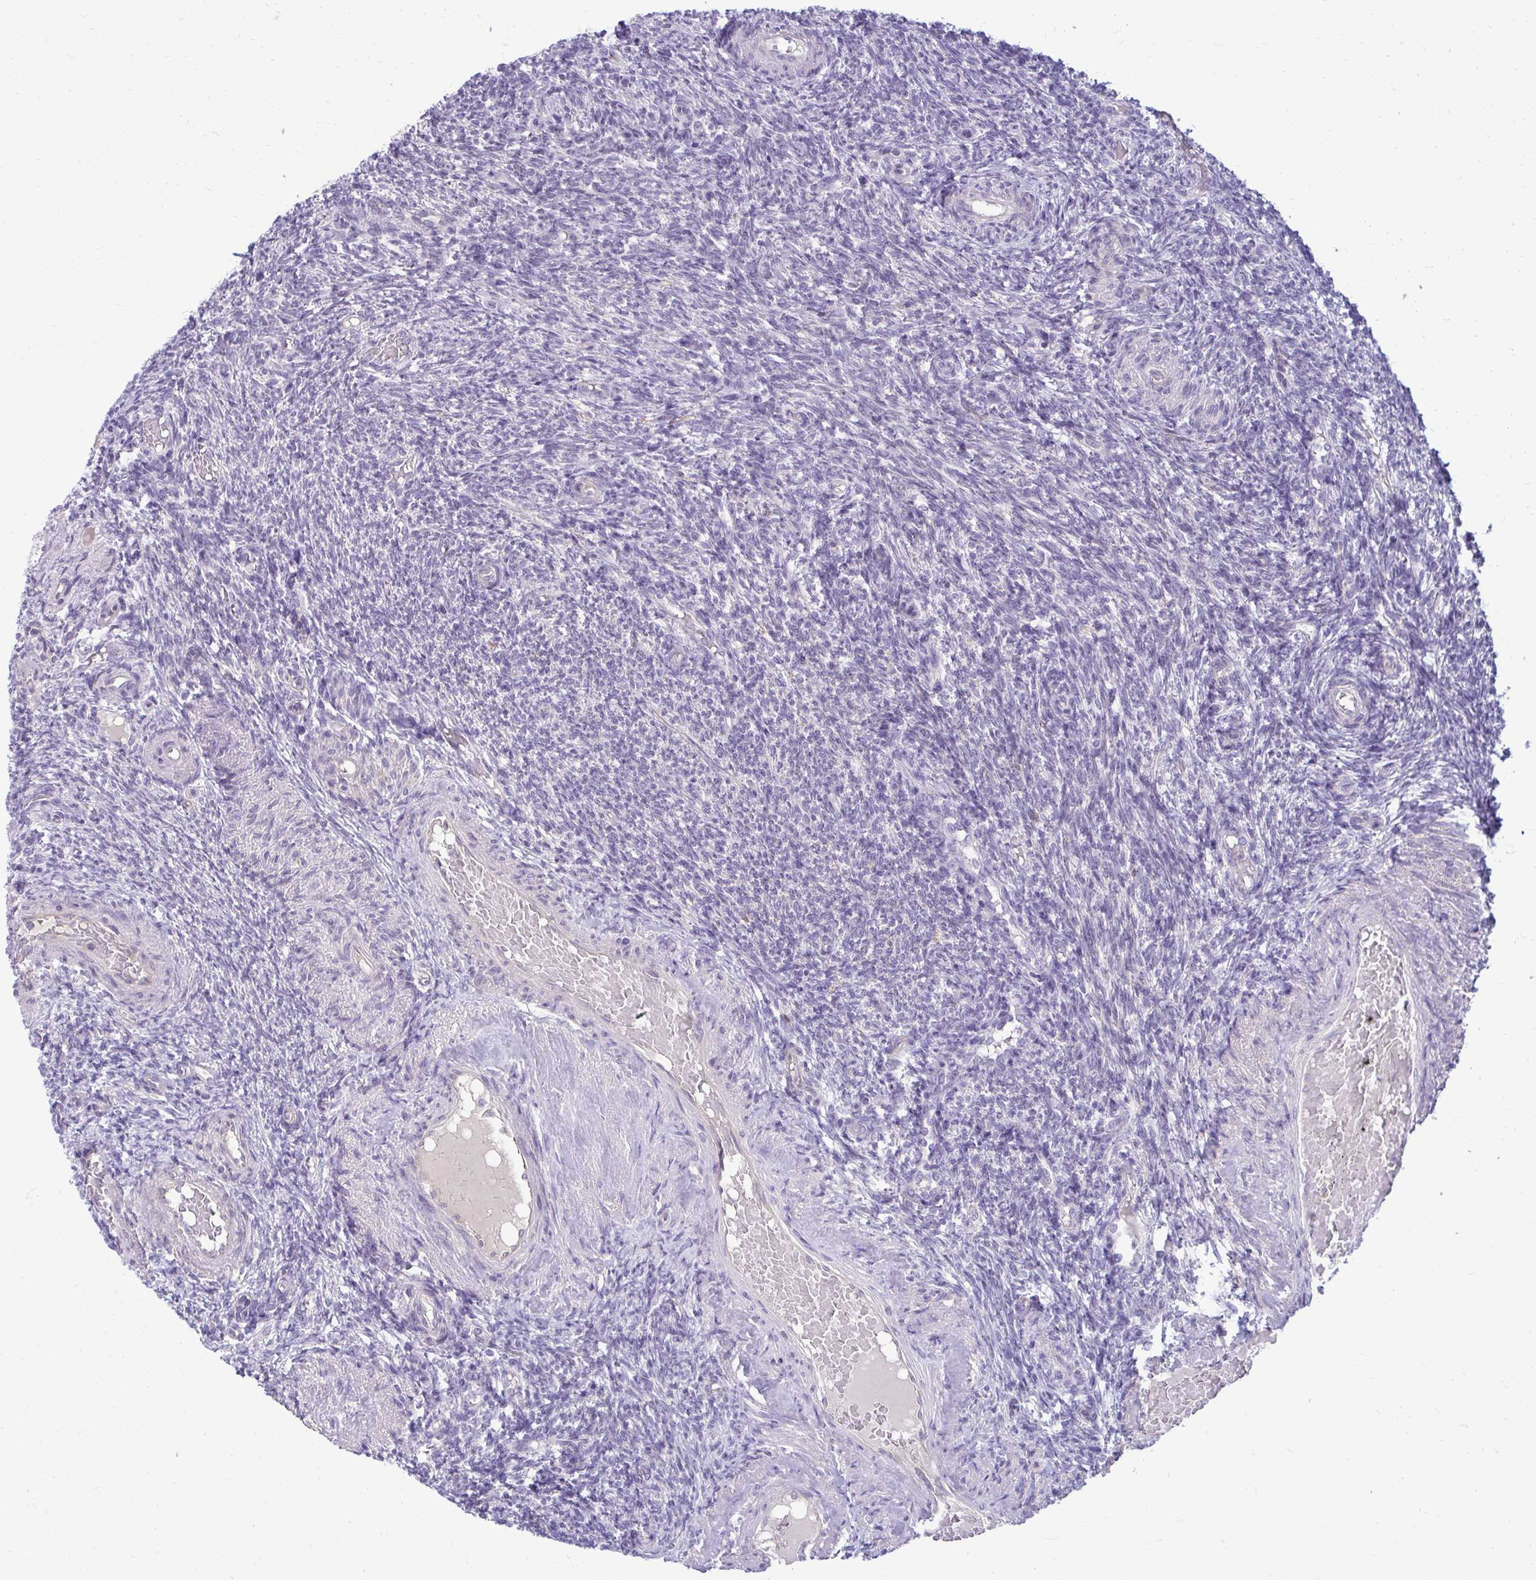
{"staining": {"intensity": "negative", "quantity": "none", "location": "none"}, "tissue": "ovary", "cell_type": "Follicle cells", "image_type": "normal", "snomed": [{"axis": "morphology", "description": "Normal tissue, NOS"}, {"axis": "topography", "description": "Ovary"}], "caption": "Ovary stained for a protein using immunohistochemistry (IHC) exhibits no staining follicle cells.", "gene": "FABP3", "patient": {"sex": "female", "age": 39}}